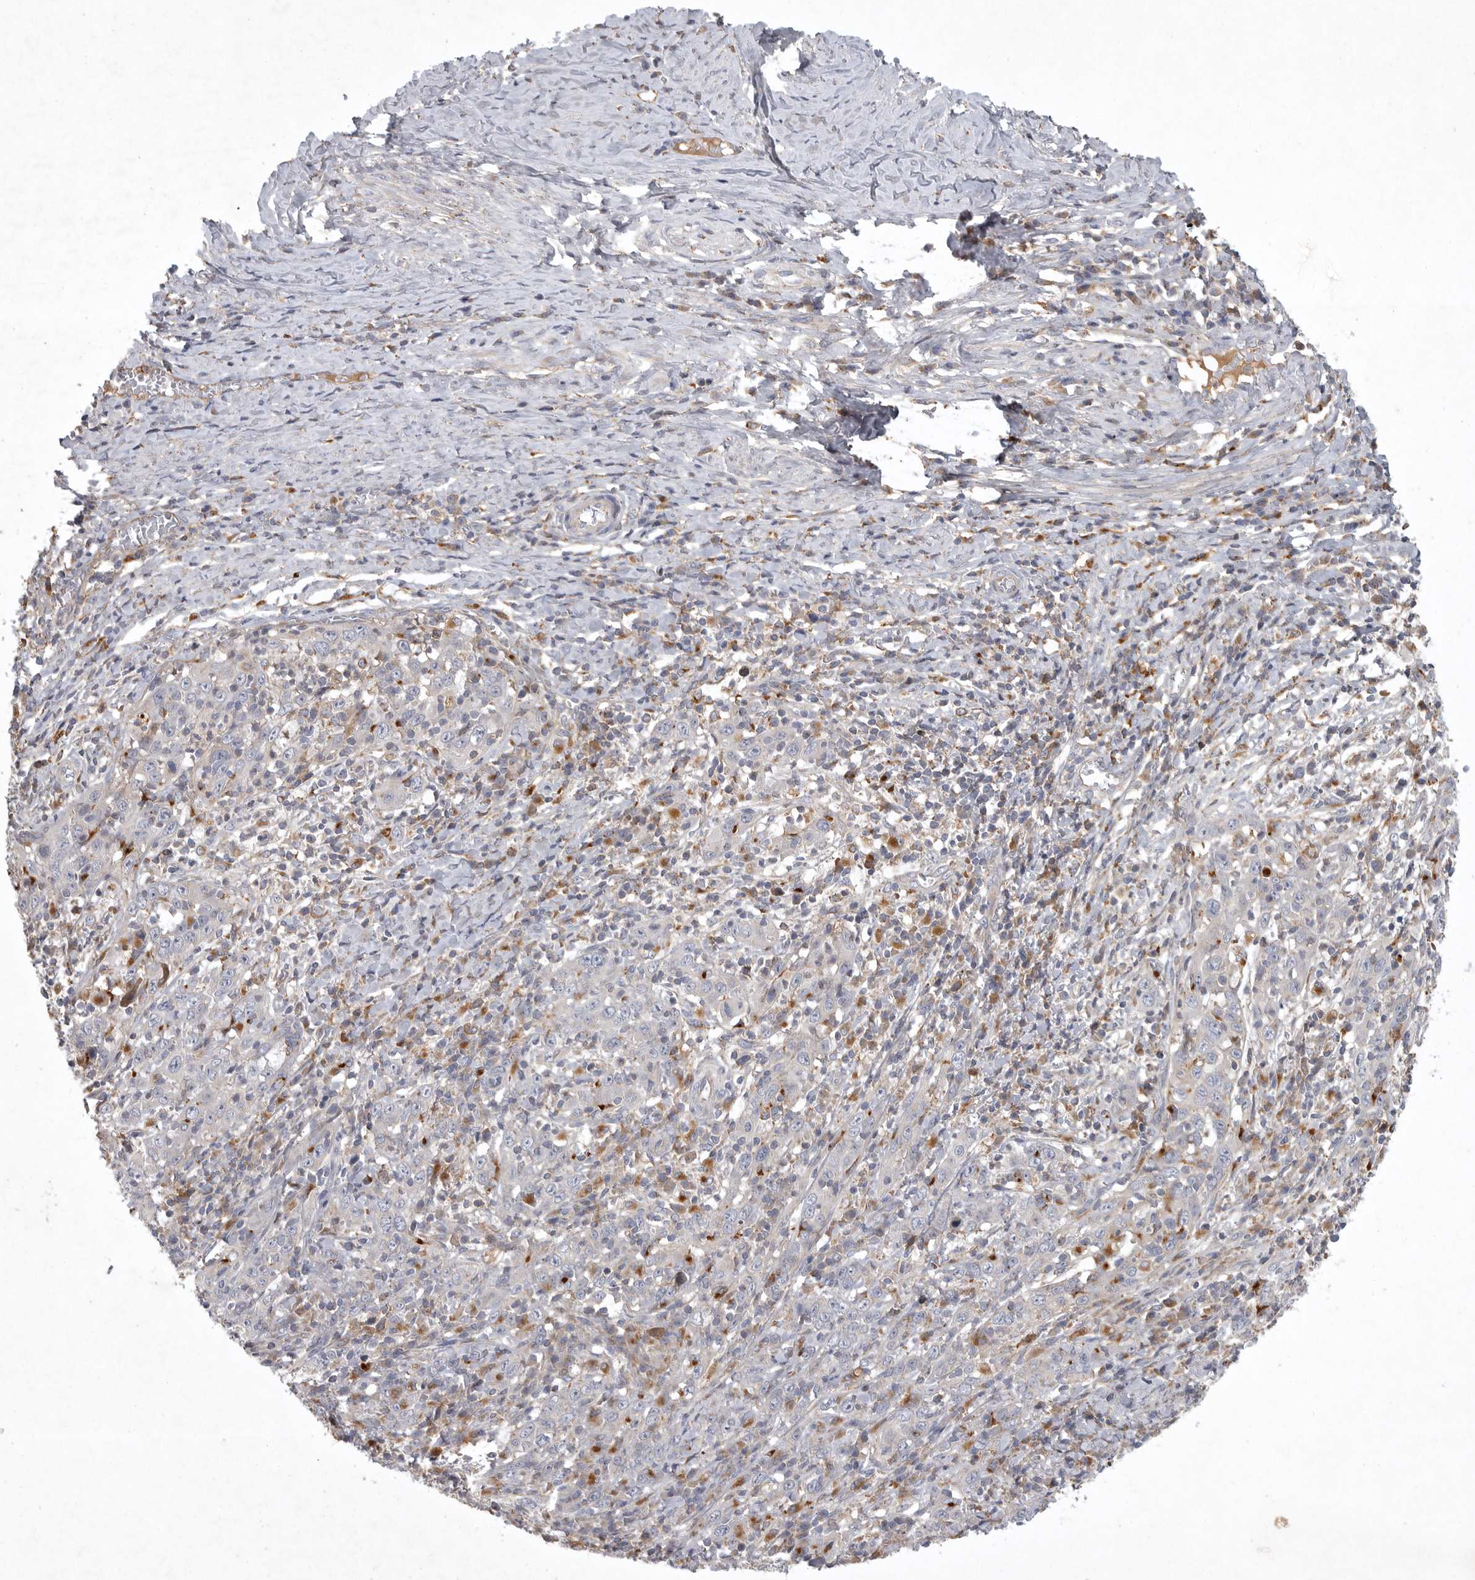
{"staining": {"intensity": "negative", "quantity": "none", "location": "none"}, "tissue": "cervical cancer", "cell_type": "Tumor cells", "image_type": "cancer", "snomed": [{"axis": "morphology", "description": "Squamous cell carcinoma, NOS"}, {"axis": "topography", "description": "Cervix"}], "caption": "IHC histopathology image of neoplastic tissue: human squamous cell carcinoma (cervical) stained with DAB (3,3'-diaminobenzidine) exhibits no significant protein positivity in tumor cells.", "gene": "LAMTOR3", "patient": {"sex": "female", "age": 46}}